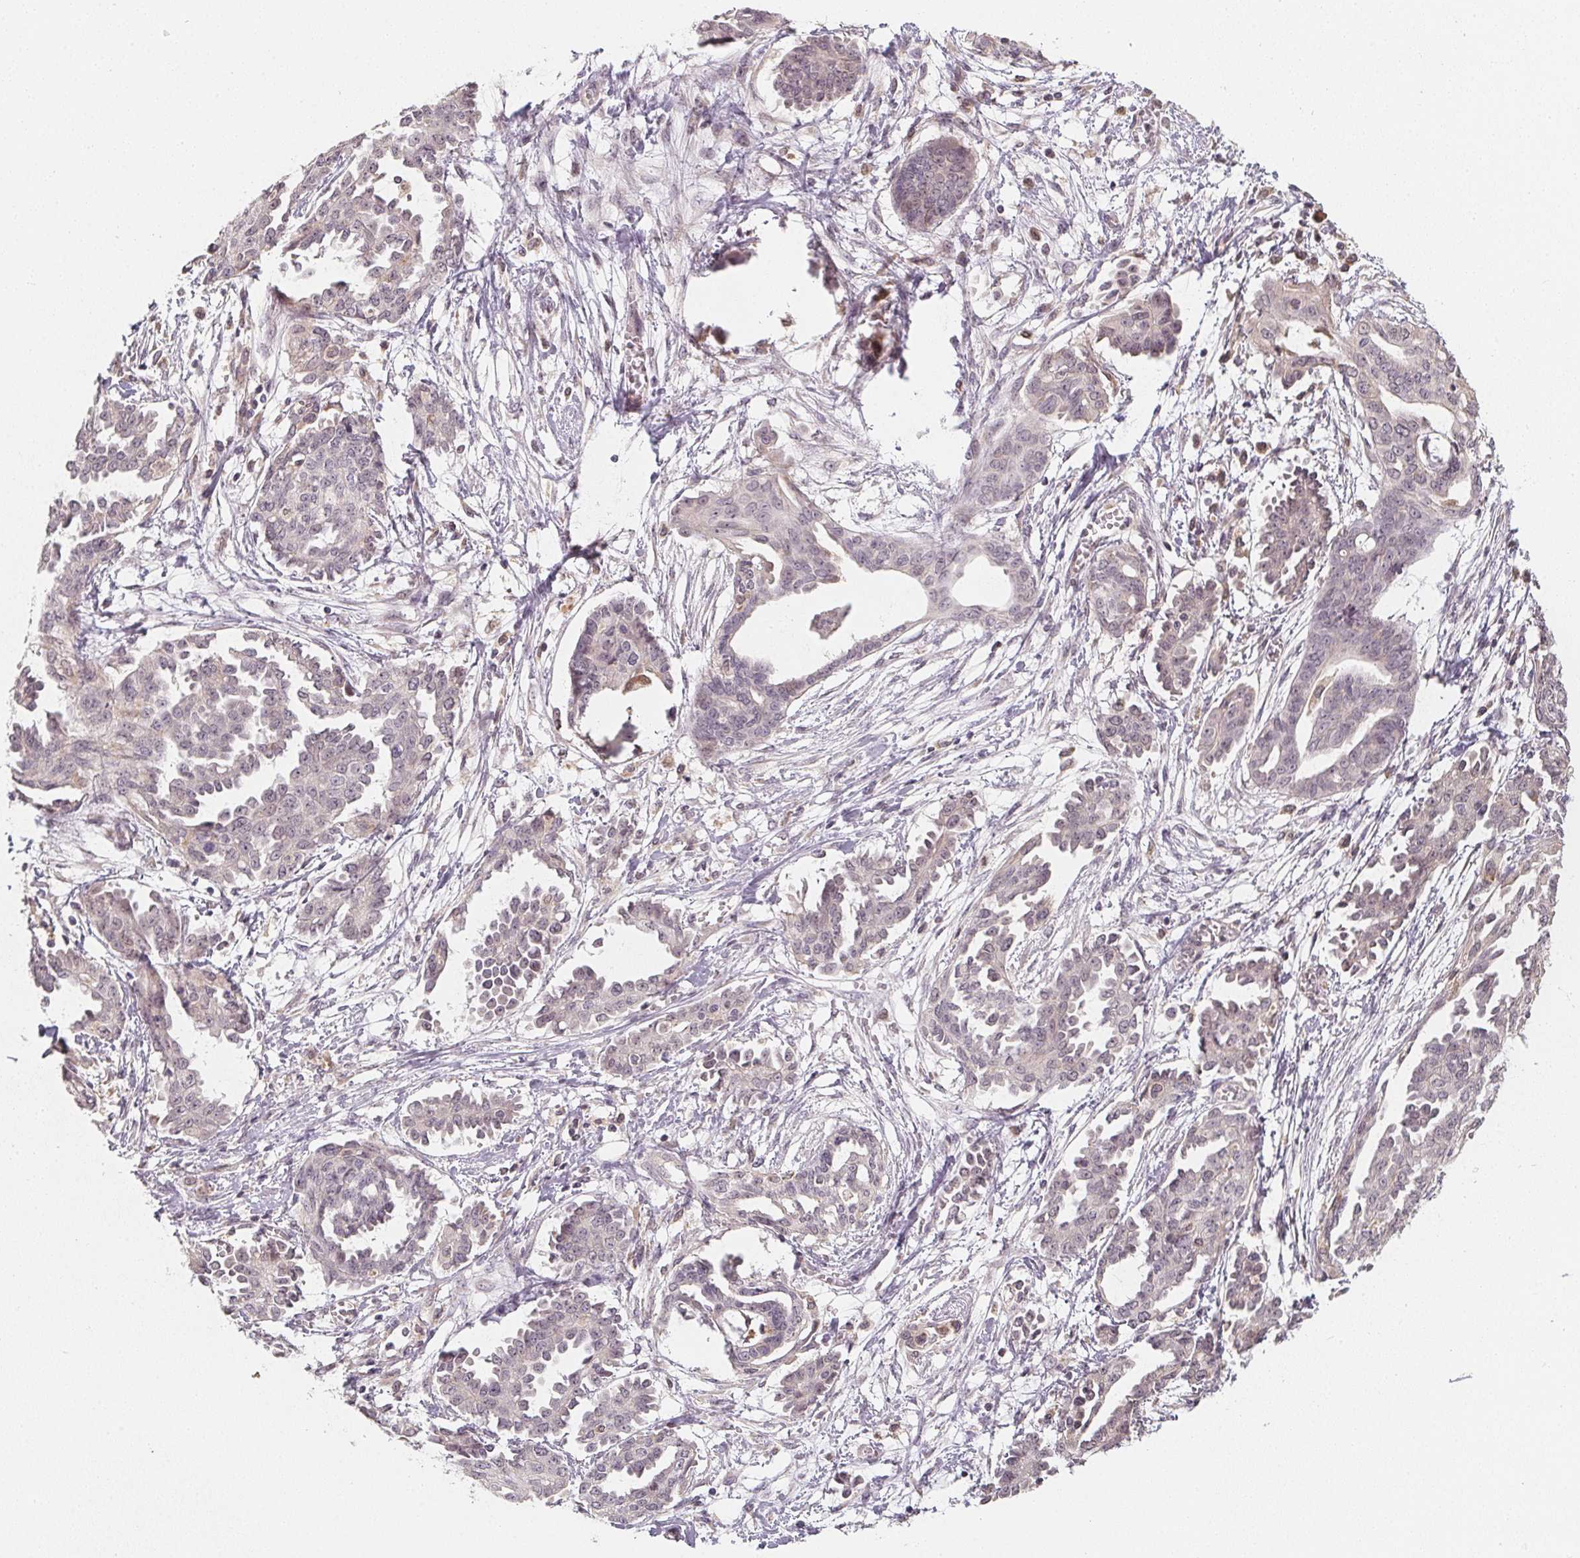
{"staining": {"intensity": "negative", "quantity": "none", "location": "none"}, "tissue": "ovarian cancer", "cell_type": "Tumor cells", "image_type": "cancer", "snomed": [{"axis": "morphology", "description": "Cystadenocarcinoma, serous, NOS"}, {"axis": "topography", "description": "Ovary"}], "caption": "IHC micrograph of ovarian serous cystadenocarcinoma stained for a protein (brown), which reveals no expression in tumor cells. Brightfield microscopy of immunohistochemistry stained with DAB (3,3'-diaminobenzidine) (brown) and hematoxylin (blue), captured at high magnification.", "gene": "SOAT1", "patient": {"sex": "female", "age": 71}}